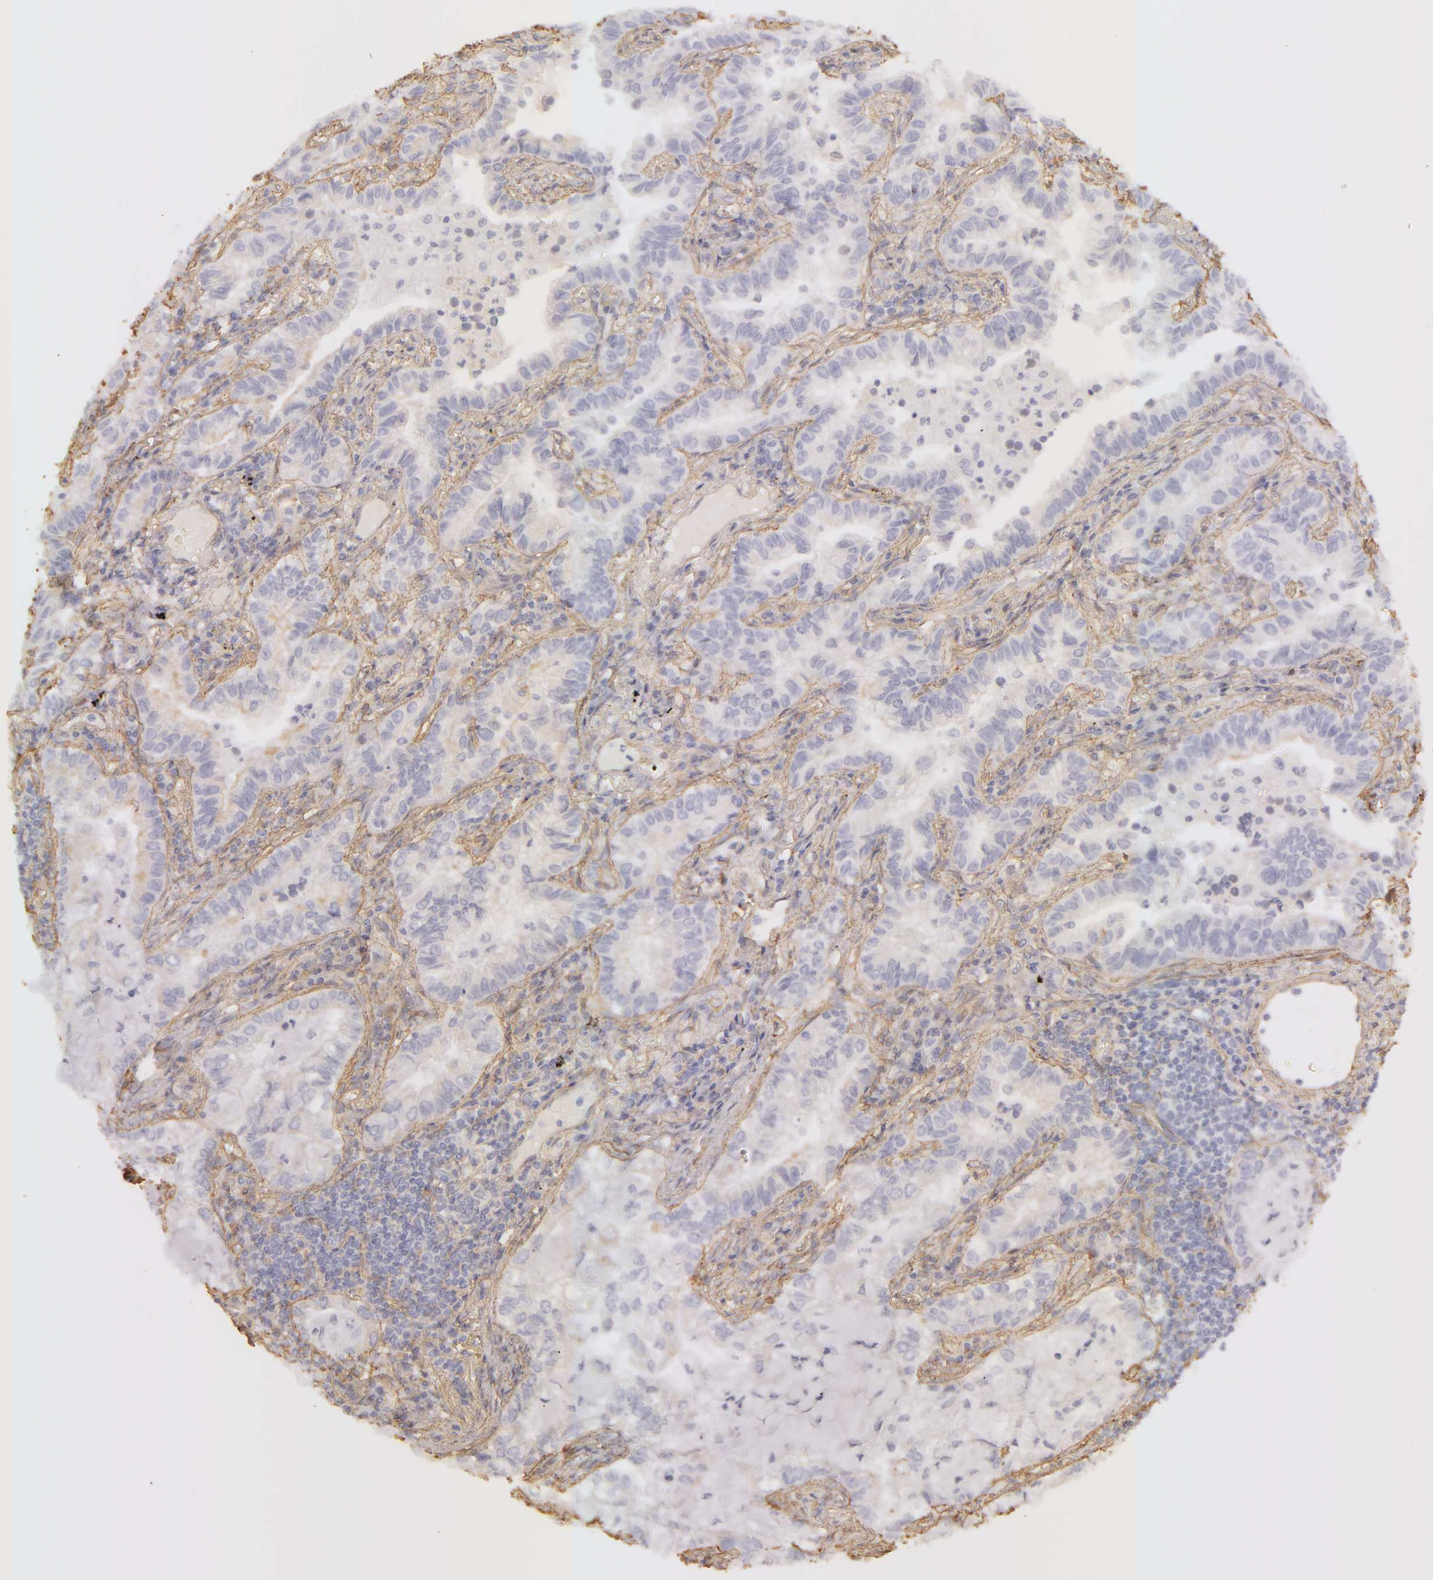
{"staining": {"intensity": "negative", "quantity": "none", "location": "none"}, "tissue": "lung cancer", "cell_type": "Tumor cells", "image_type": "cancer", "snomed": [{"axis": "morphology", "description": "Adenocarcinoma, NOS"}, {"axis": "topography", "description": "Lung"}], "caption": "Tumor cells are negative for protein expression in human lung cancer.", "gene": "COL4A1", "patient": {"sex": "female", "age": 50}}